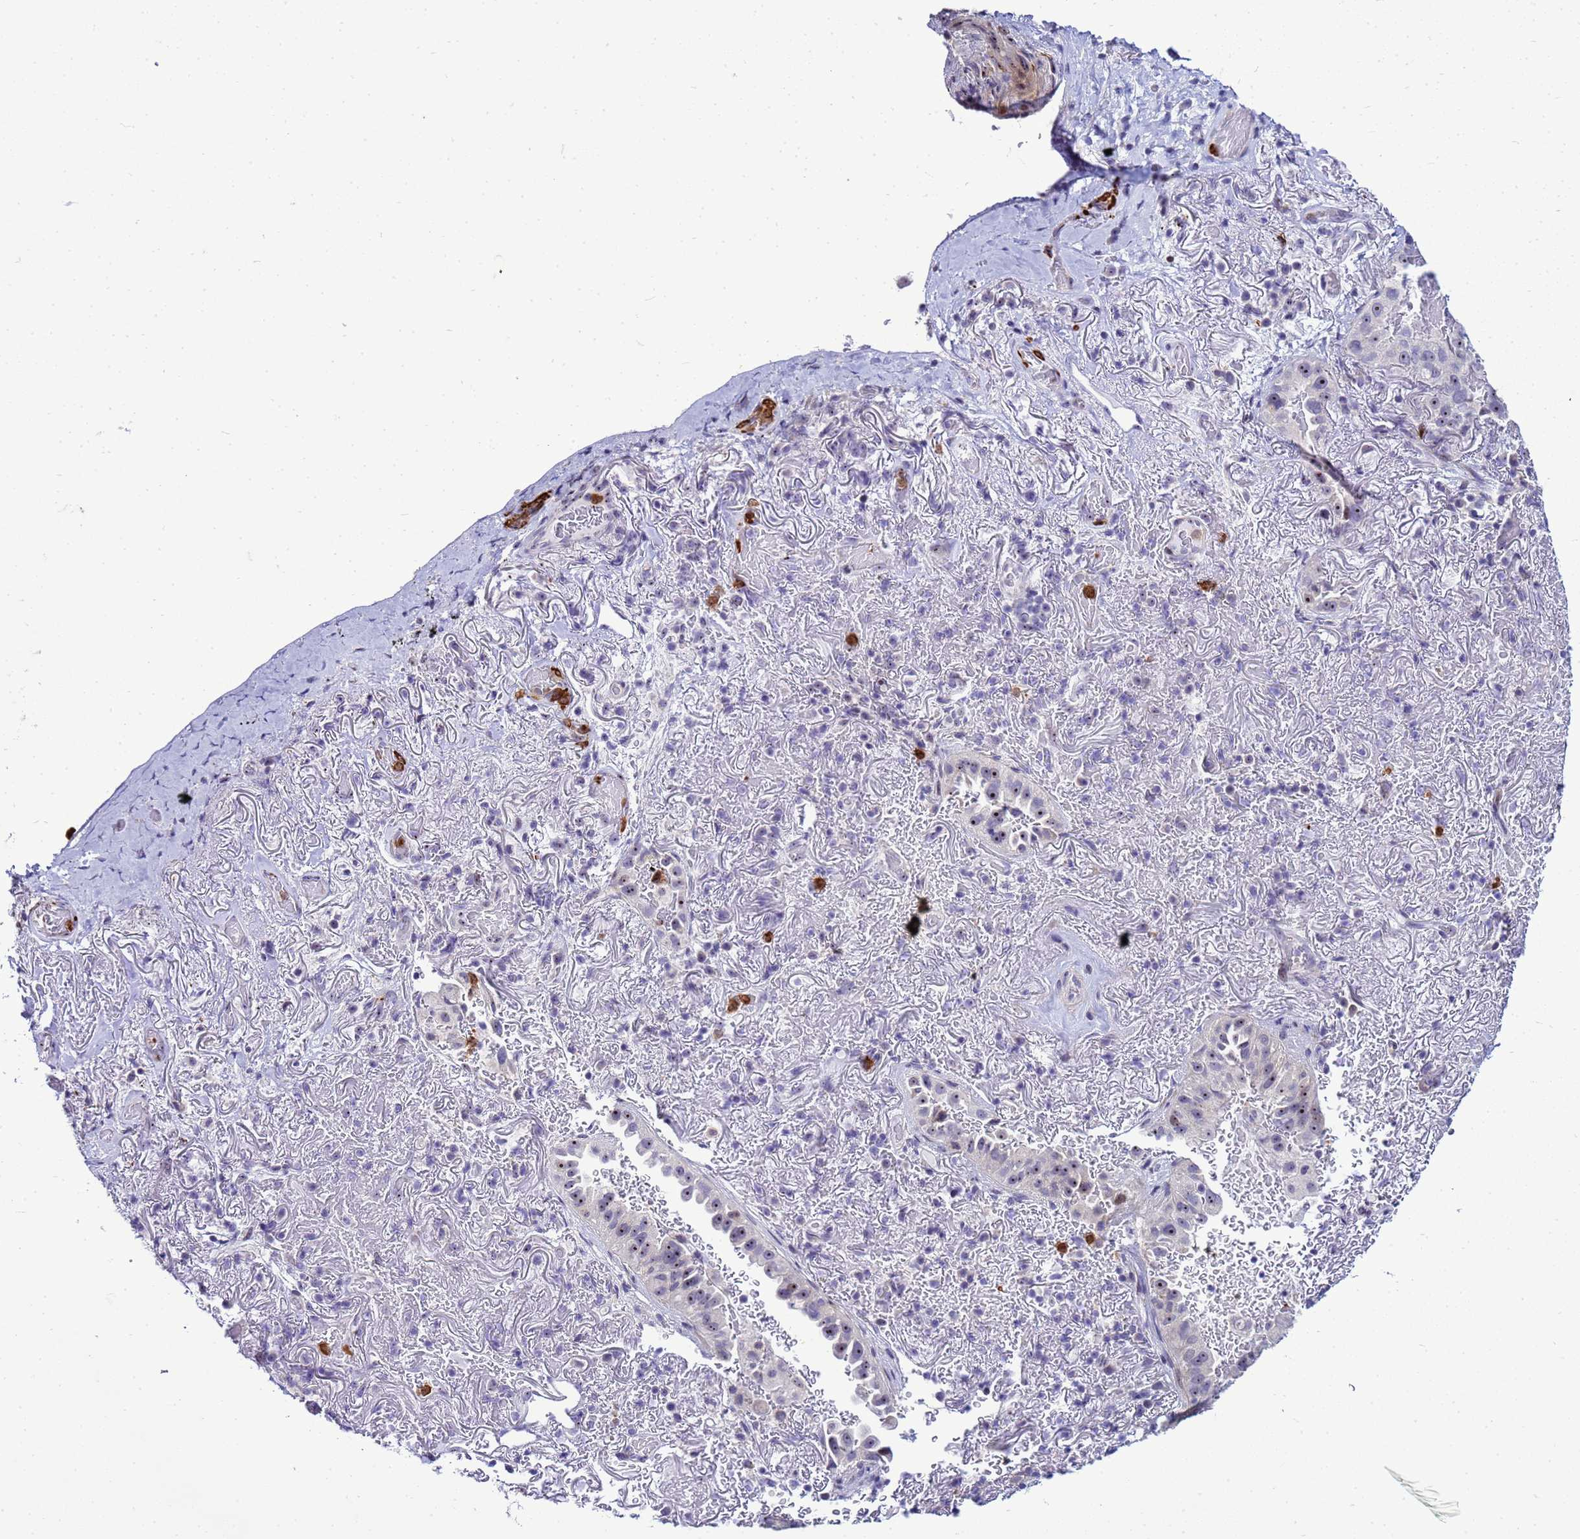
{"staining": {"intensity": "moderate", "quantity": "25%-75%", "location": "nuclear"}, "tissue": "lung cancer", "cell_type": "Tumor cells", "image_type": "cancer", "snomed": [{"axis": "morphology", "description": "Adenocarcinoma, NOS"}, {"axis": "topography", "description": "Lung"}], "caption": "Lung adenocarcinoma was stained to show a protein in brown. There is medium levels of moderate nuclear positivity in approximately 25%-75% of tumor cells. The staining is performed using DAB (3,3'-diaminobenzidine) brown chromogen to label protein expression. The nuclei are counter-stained blue using hematoxylin.", "gene": "VPS4B", "patient": {"sex": "female", "age": 69}}